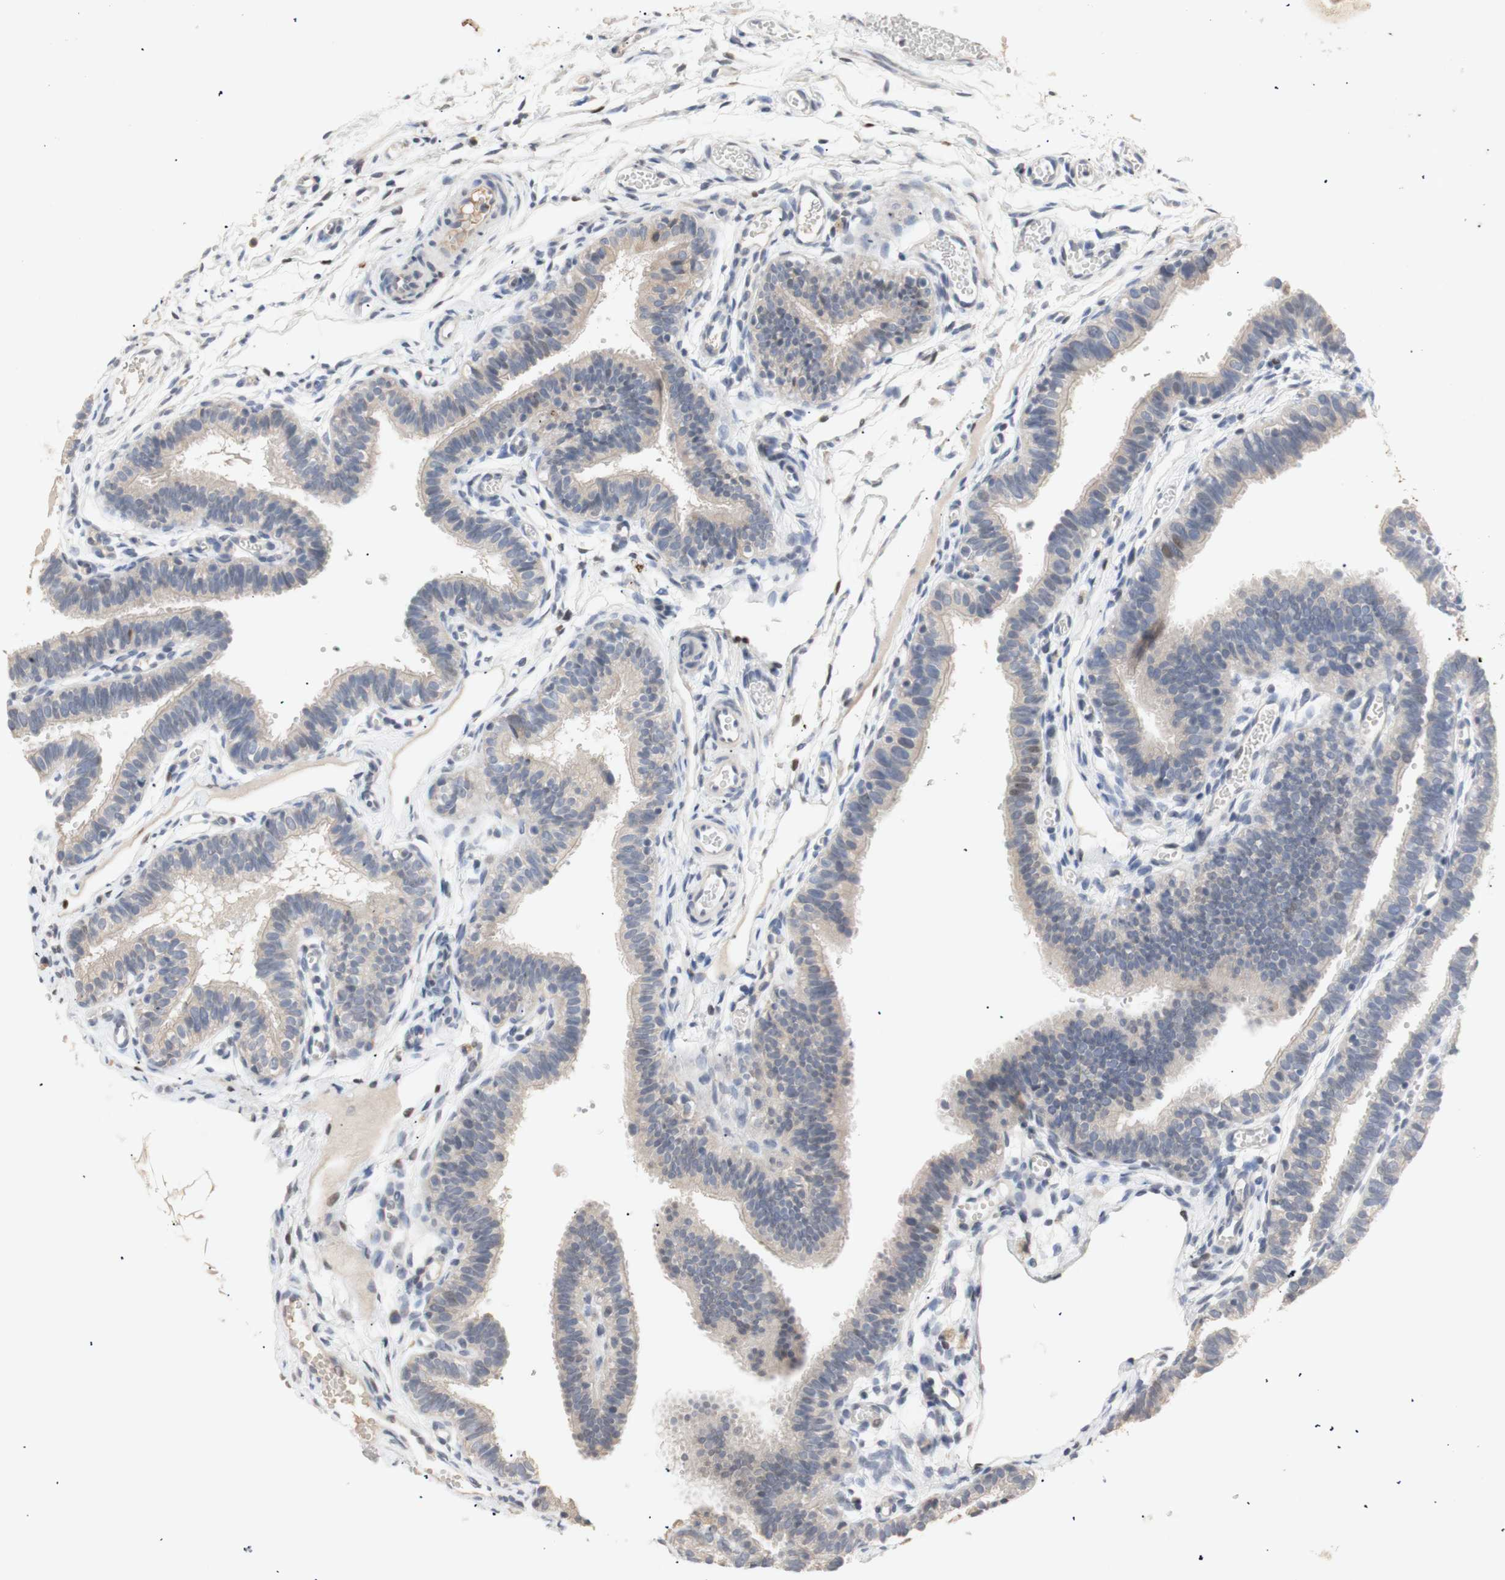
{"staining": {"intensity": "weak", "quantity": ">75%", "location": "cytoplasmic/membranous"}, "tissue": "fallopian tube", "cell_type": "Glandular cells", "image_type": "normal", "snomed": [{"axis": "morphology", "description": "Normal tissue, NOS"}, {"axis": "topography", "description": "Fallopian tube"}, {"axis": "topography", "description": "Placenta"}], "caption": "Approximately >75% of glandular cells in benign human fallopian tube display weak cytoplasmic/membranous protein expression as visualized by brown immunohistochemical staining.", "gene": "FOSB", "patient": {"sex": "female", "age": 34}}